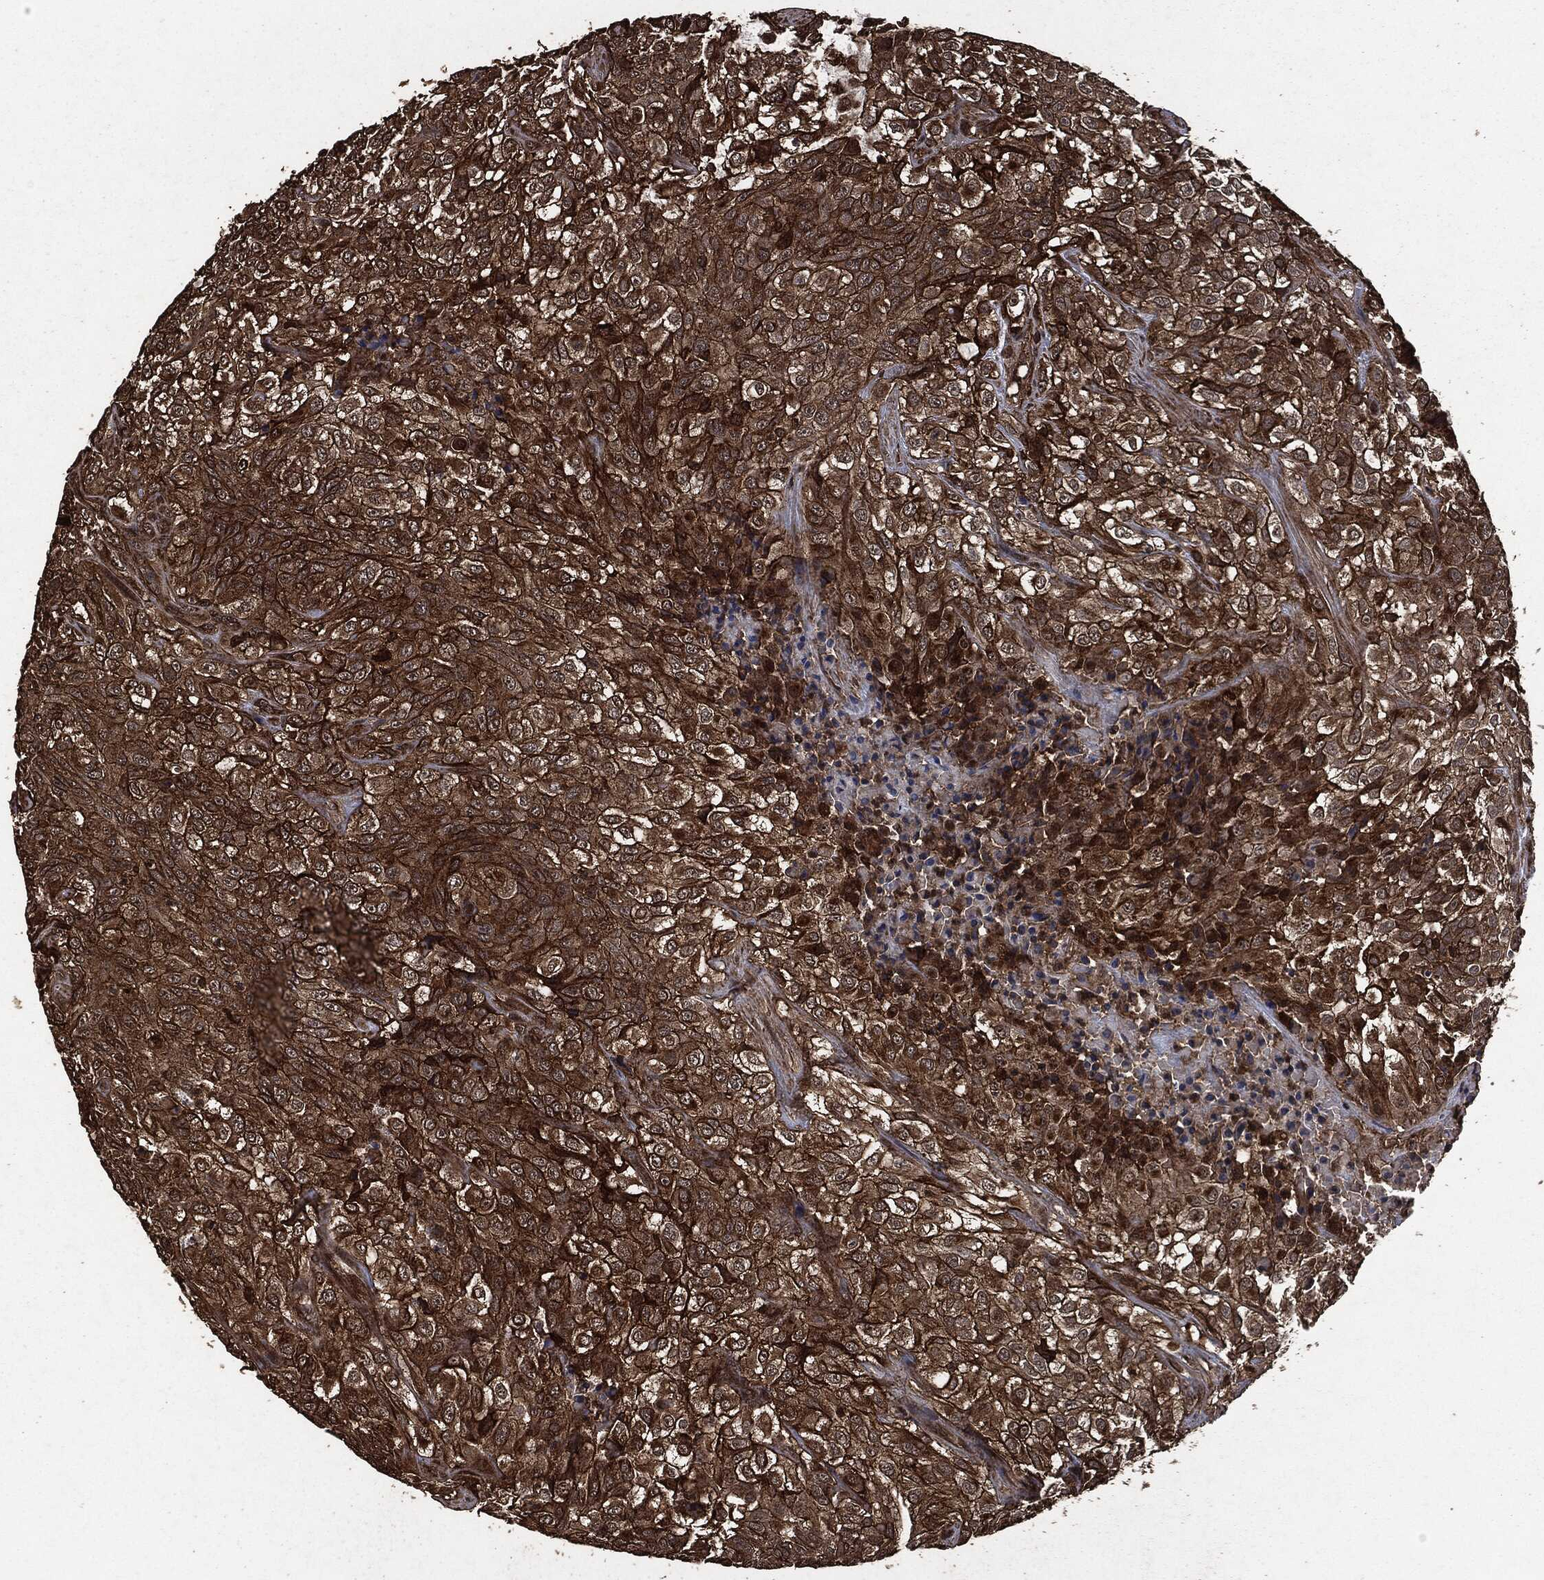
{"staining": {"intensity": "strong", "quantity": "25%-75%", "location": "cytoplasmic/membranous"}, "tissue": "urothelial cancer", "cell_type": "Tumor cells", "image_type": "cancer", "snomed": [{"axis": "morphology", "description": "Urothelial carcinoma, High grade"}, {"axis": "topography", "description": "Urinary bladder"}], "caption": "High-grade urothelial carcinoma stained with a brown dye exhibits strong cytoplasmic/membranous positive expression in about 25%-75% of tumor cells.", "gene": "HRAS", "patient": {"sex": "male", "age": 56}}